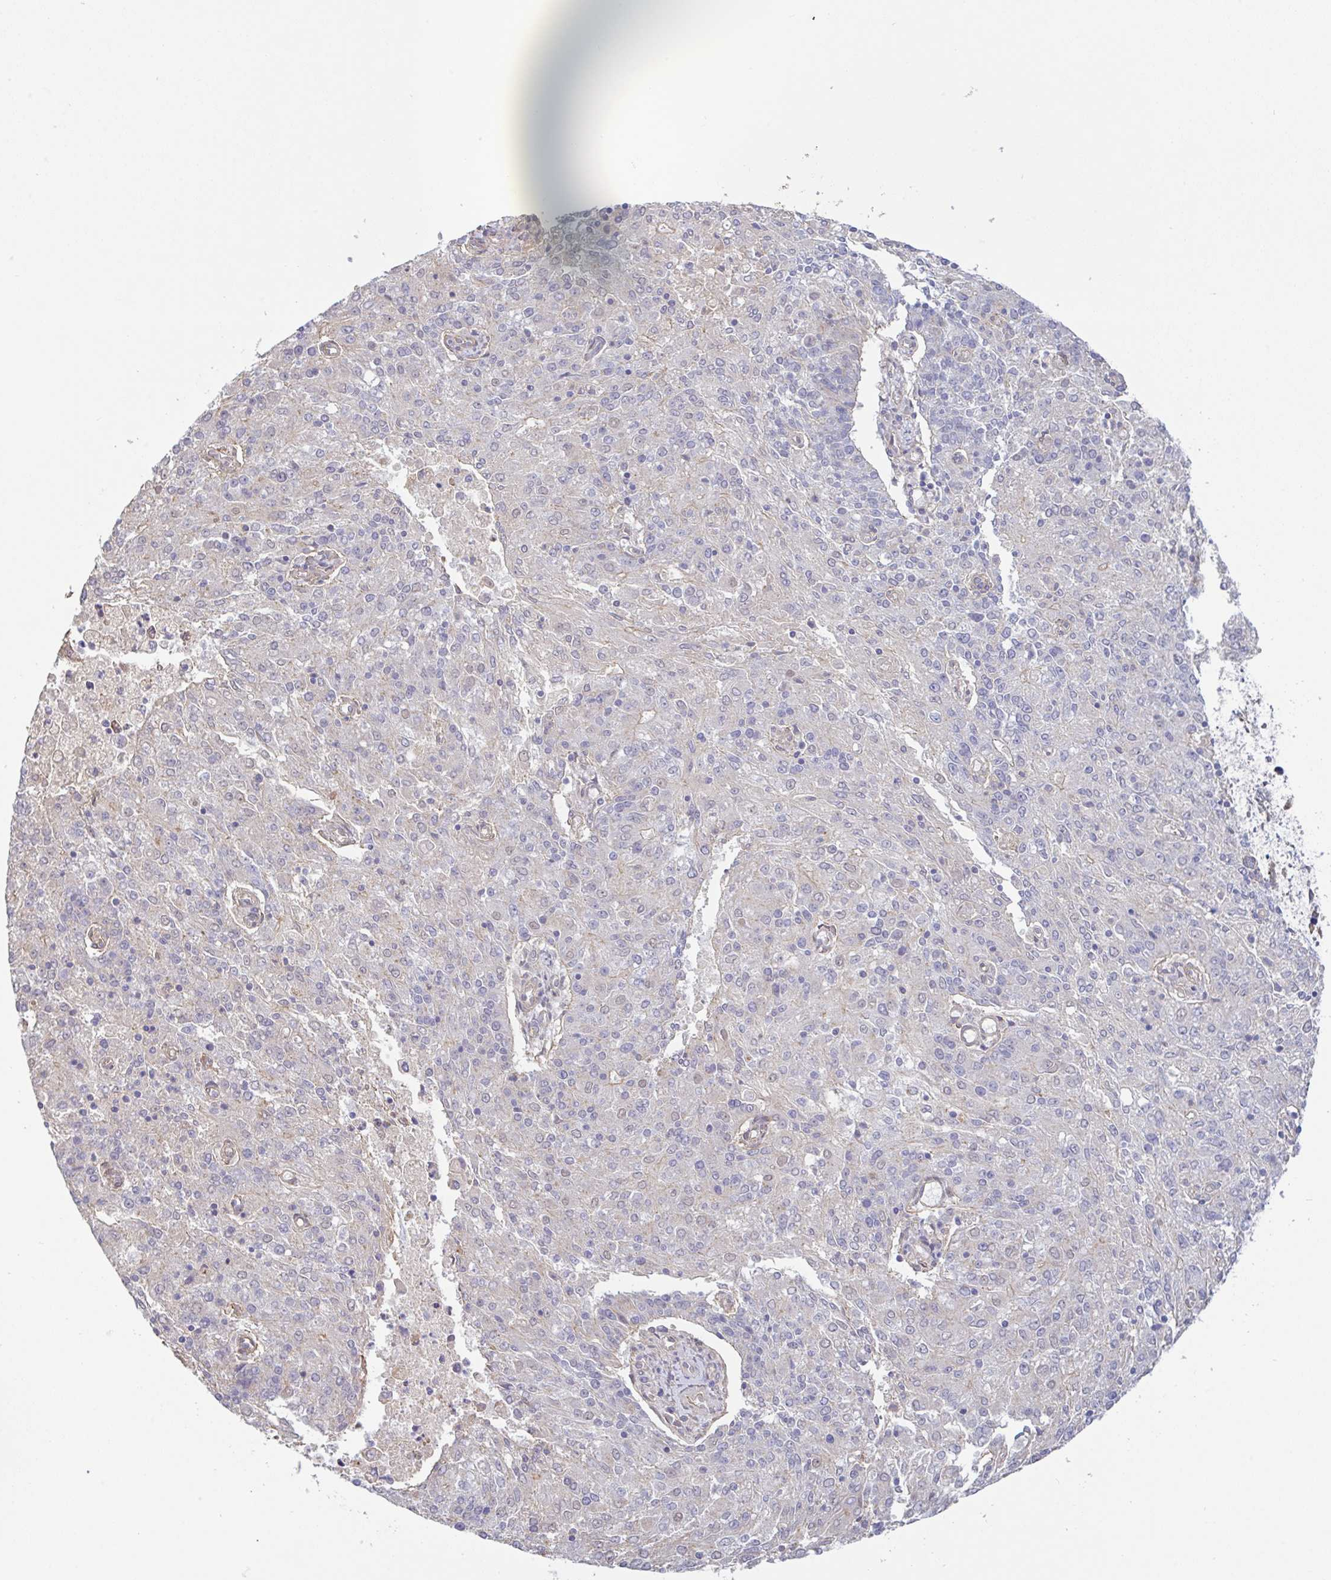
{"staining": {"intensity": "negative", "quantity": "none", "location": "none"}, "tissue": "endometrial cancer", "cell_type": "Tumor cells", "image_type": "cancer", "snomed": [{"axis": "morphology", "description": "Adenocarcinoma, NOS"}, {"axis": "topography", "description": "Endometrium"}], "caption": "IHC of endometrial cancer demonstrates no positivity in tumor cells.", "gene": "PLCD4", "patient": {"sex": "female", "age": 82}}